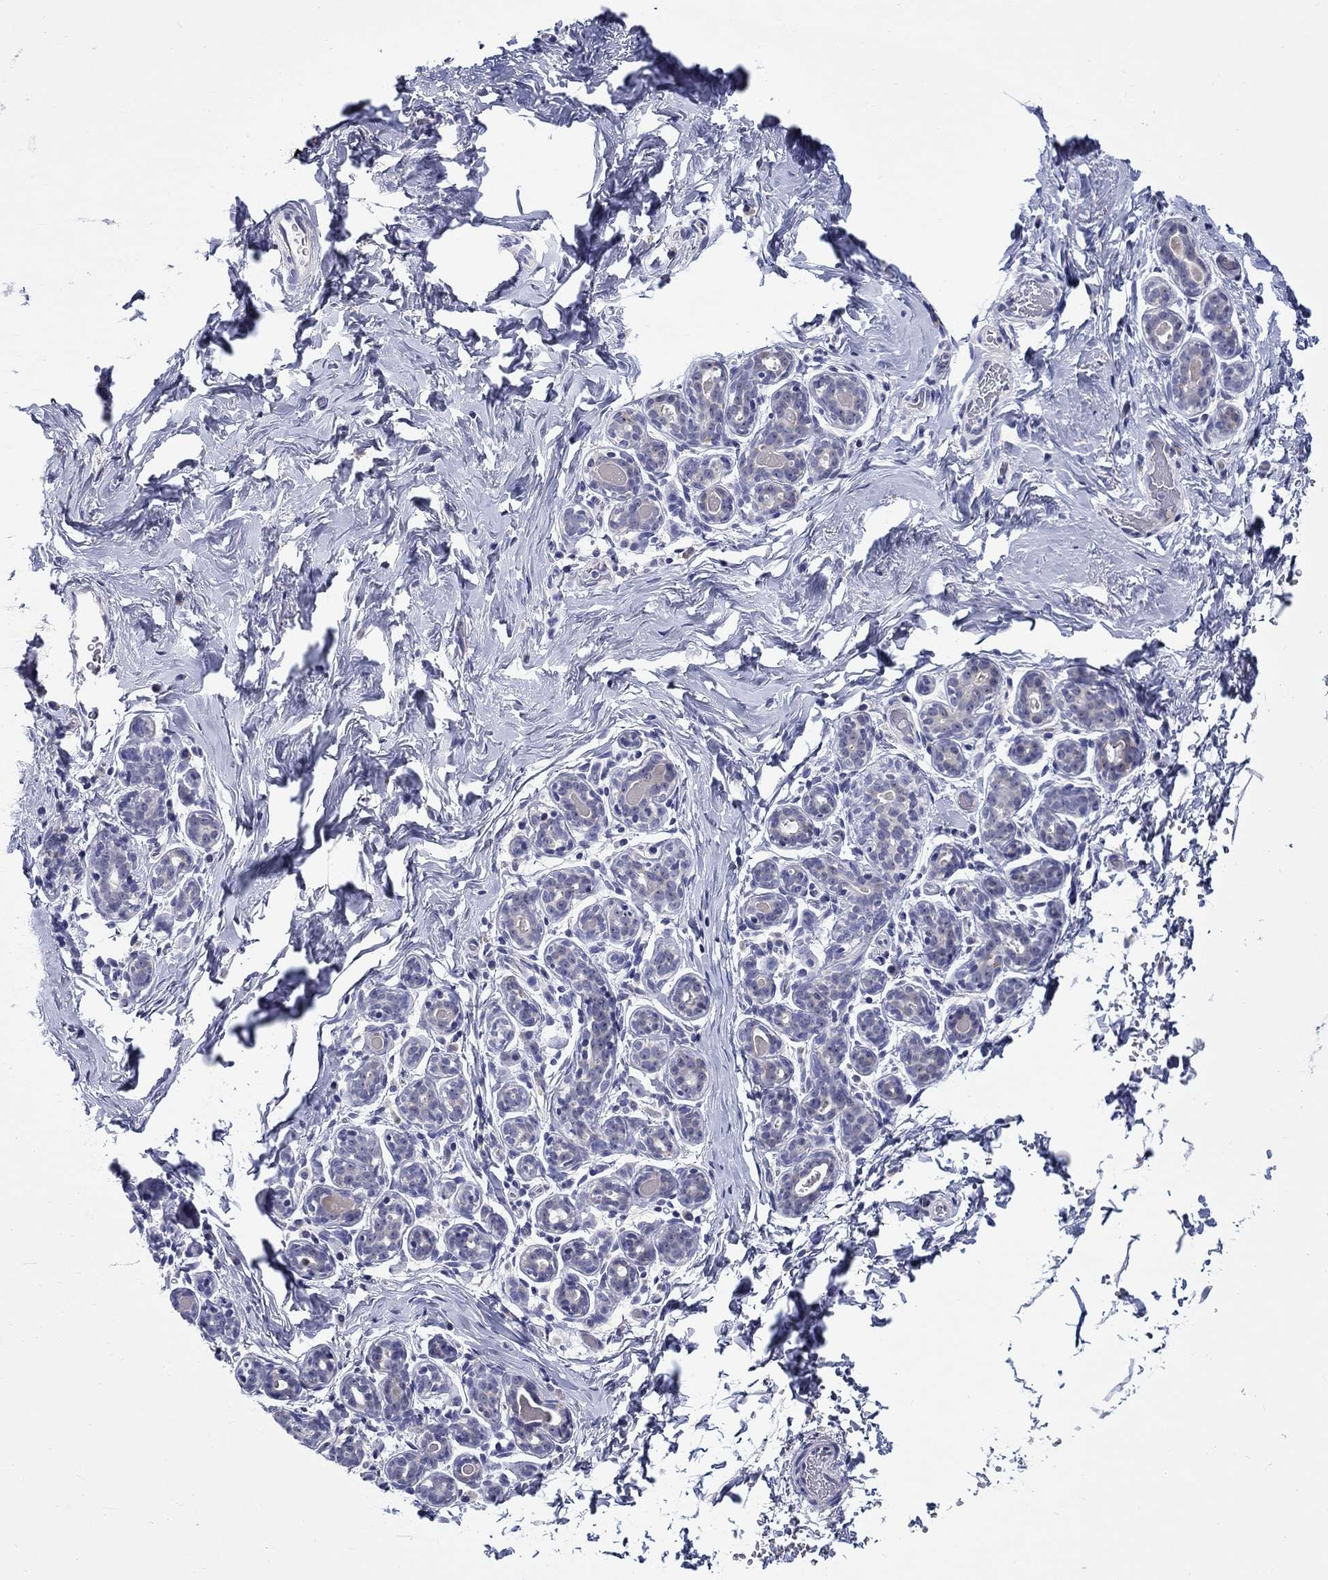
{"staining": {"intensity": "negative", "quantity": "none", "location": "none"}, "tissue": "breast", "cell_type": "Adipocytes", "image_type": "normal", "snomed": [{"axis": "morphology", "description": "Normal tissue, NOS"}, {"axis": "topography", "description": "Skin"}, {"axis": "topography", "description": "Breast"}], "caption": "High magnification brightfield microscopy of normal breast stained with DAB (brown) and counterstained with hematoxylin (blue): adipocytes show no significant expression.", "gene": "QRFPR", "patient": {"sex": "female", "age": 43}}